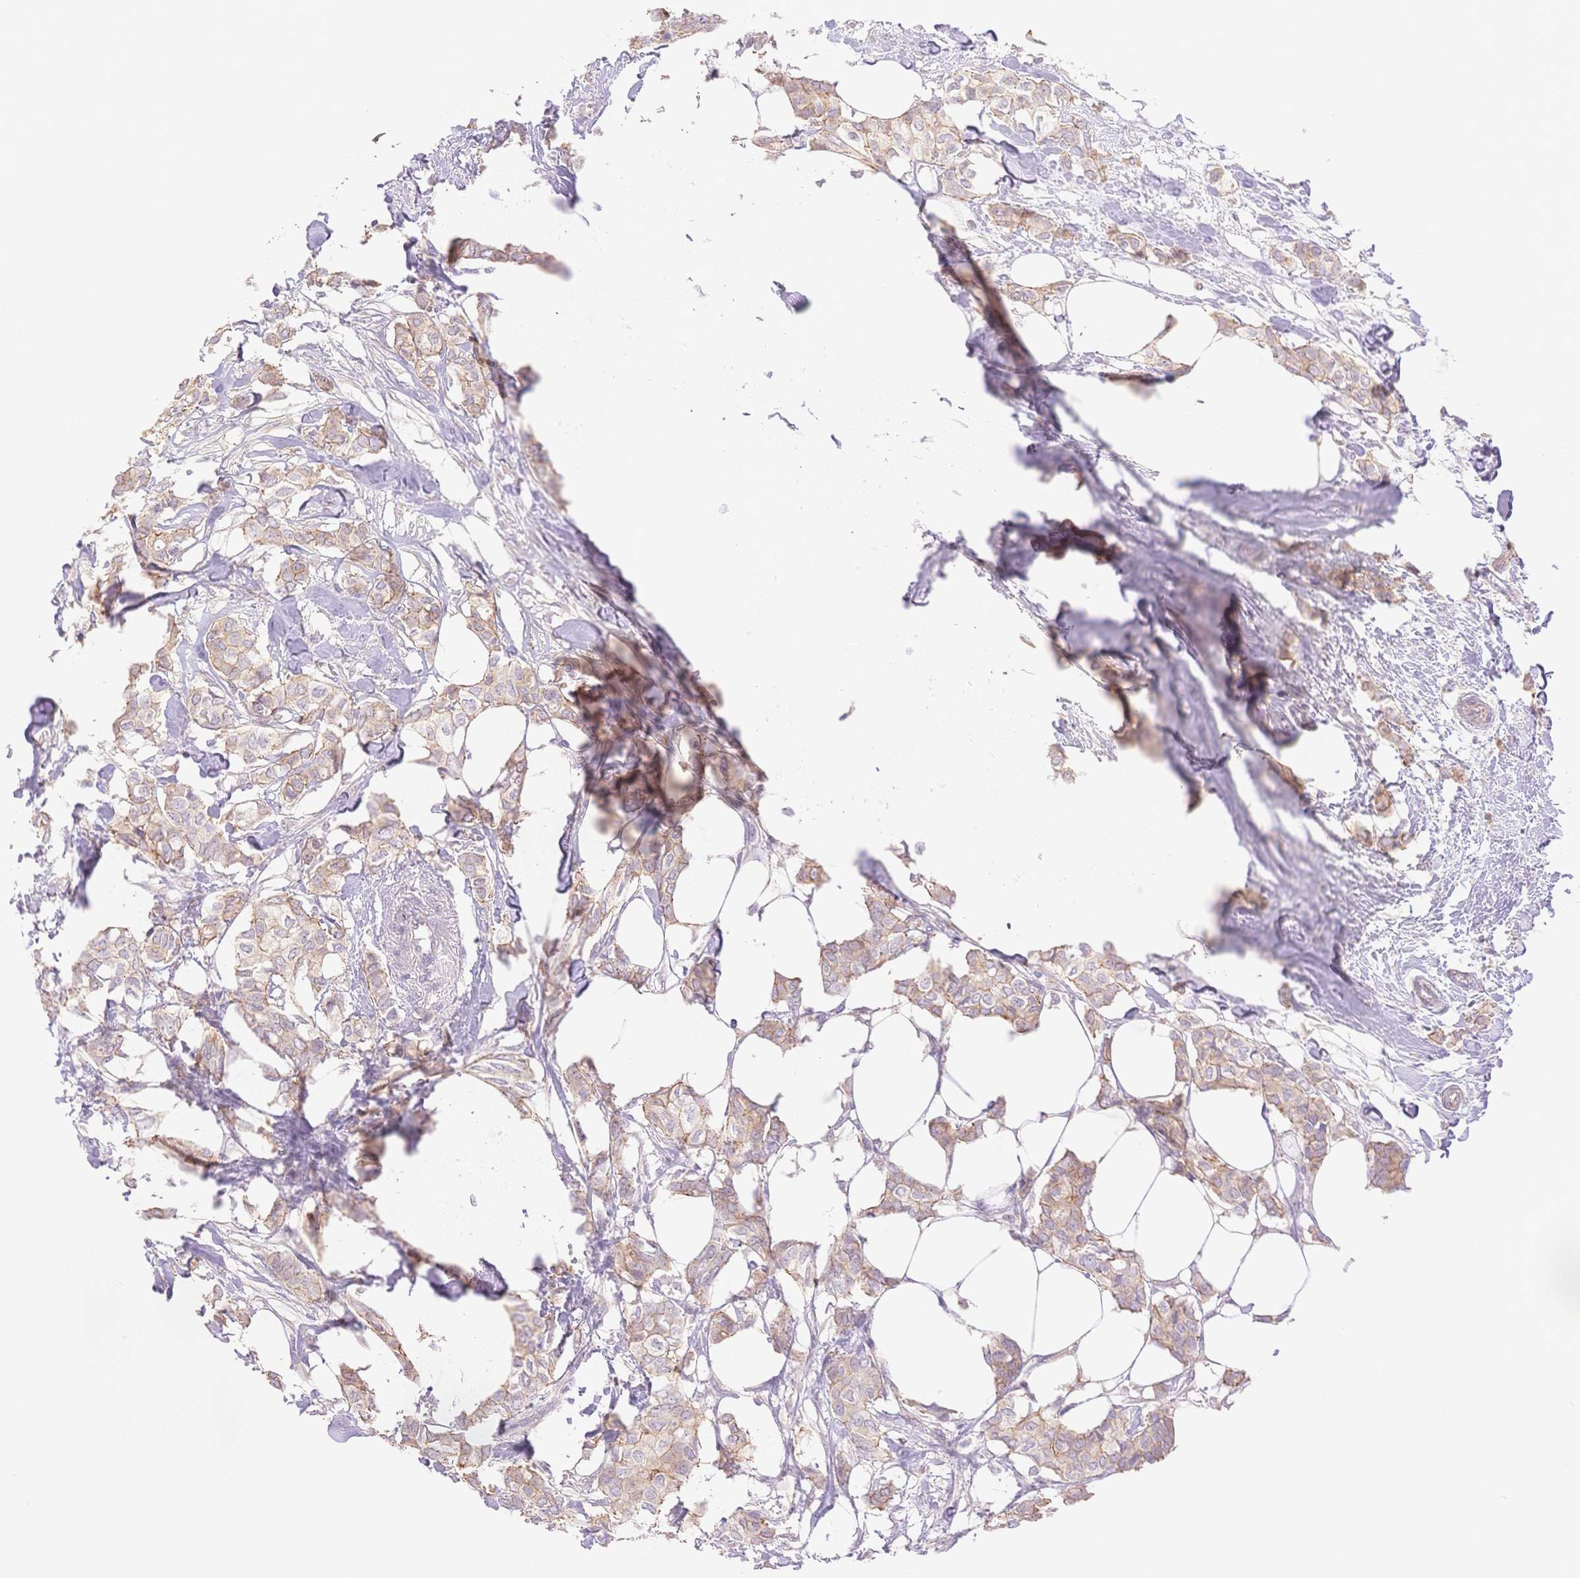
{"staining": {"intensity": "weak", "quantity": ">75%", "location": "cytoplasmic/membranous"}, "tissue": "breast cancer", "cell_type": "Tumor cells", "image_type": "cancer", "snomed": [{"axis": "morphology", "description": "Duct carcinoma"}, {"axis": "topography", "description": "Breast"}], "caption": "Weak cytoplasmic/membranous expression for a protein is identified in approximately >75% of tumor cells of breast cancer using IHC.", "gene": "WDR54", "patient": {"sex": "female", "age": 62}}